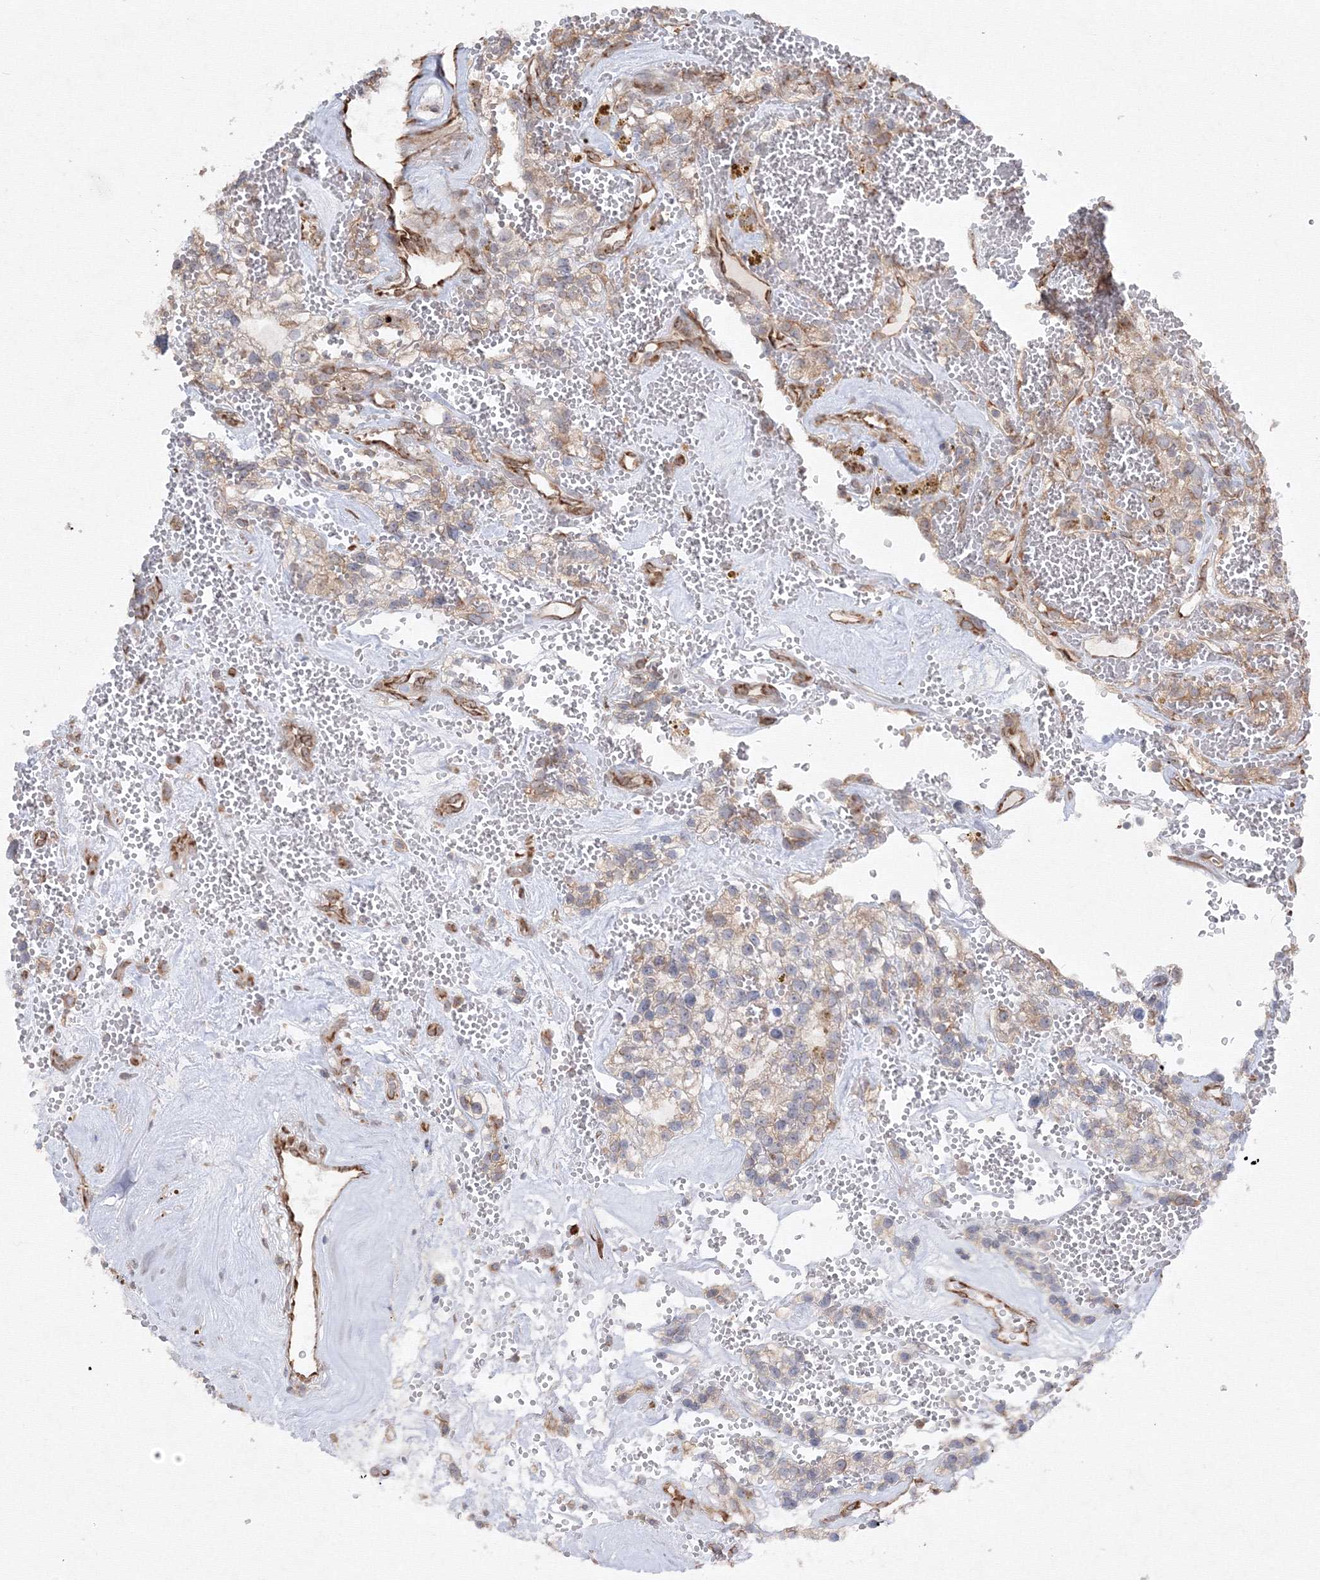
{"staining": {"intensity": "weak", "quantity": "25%-75%", "location": "cytoplasmic/membranous"}, "tissue": "renal cancer", "cell_type": "Tumor cells", "image_type": "cancer", "snomed": [{"axis": "morphology", "description": "Adenocarcinoma, NOS"}, {"axis": "topography", "description": "Kidney"}], "caption": "High-magnification brightfield microscopy of renal adenocarcinoma stained with DAB (3,3'-diaminobenzidine) (brown) and counterstained with hematoxylin (blue). tumor cells exhibit weak cytoplasmic/membranous expression is present in about25%-75% of cells.", "gene": "FBXL8", "patient": {"sex": "female", "age": 57}}